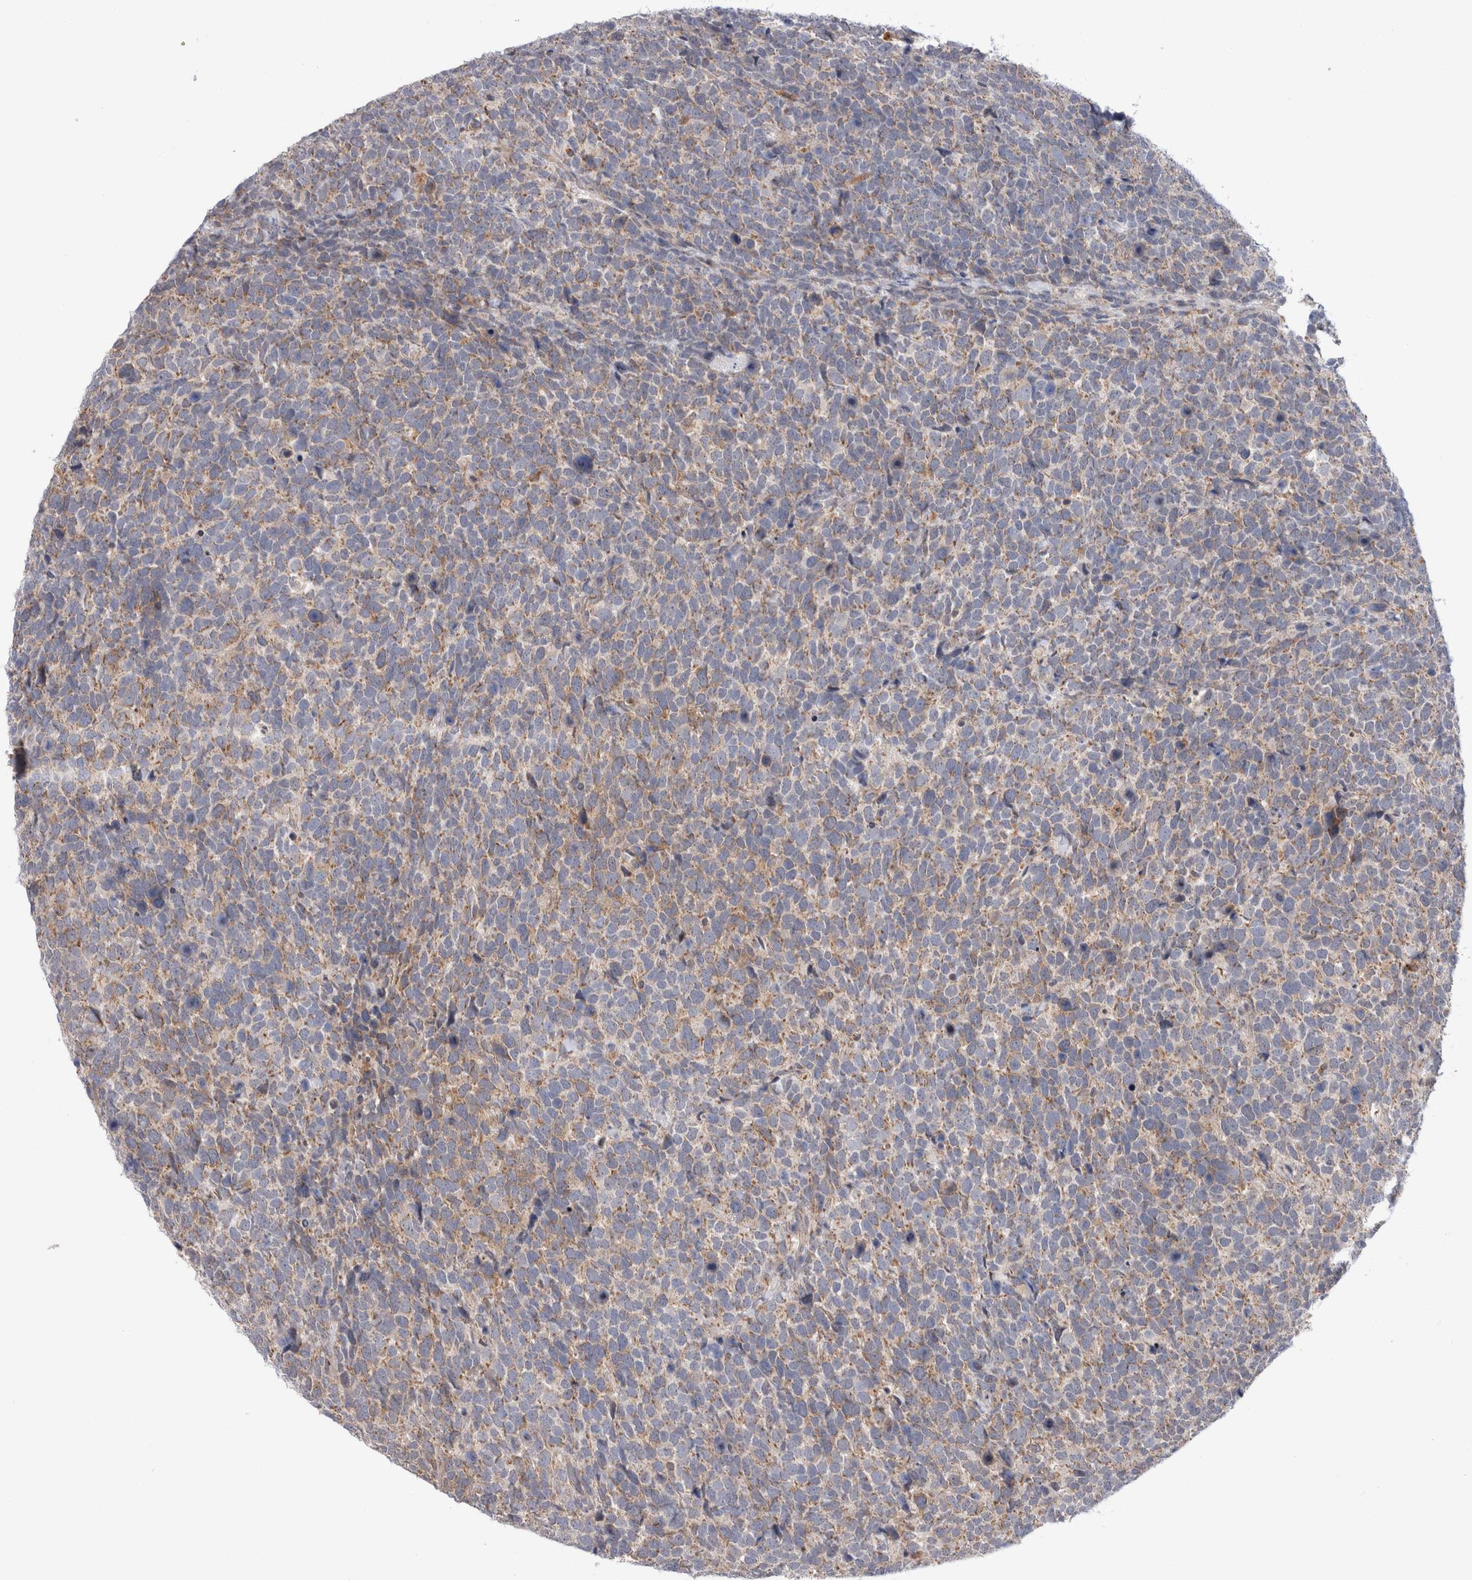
{"staining": {"intensity": "weak", "quantity": ">75%", "location": "cytoplasmic/membranous"}, "tissue": "urothelial cancer", "cell_type": "Tumor cells", "image_type": "cancer", "snomed": [{"axis": "morphology", "description": "Urothelial carcinoma, High grade"}, {"axis": "topography", "description": "Urinary bladder"}], "caption": "Weak cytoplasmic/membranous expression for a protein is appreciated in approximately >75% of tumor cells of urothelial carcinoma (high-grade) using immunohistochemistry (IHC).", "gene": "MRPL37", "patient": {"sex": "female", "age": 82}}